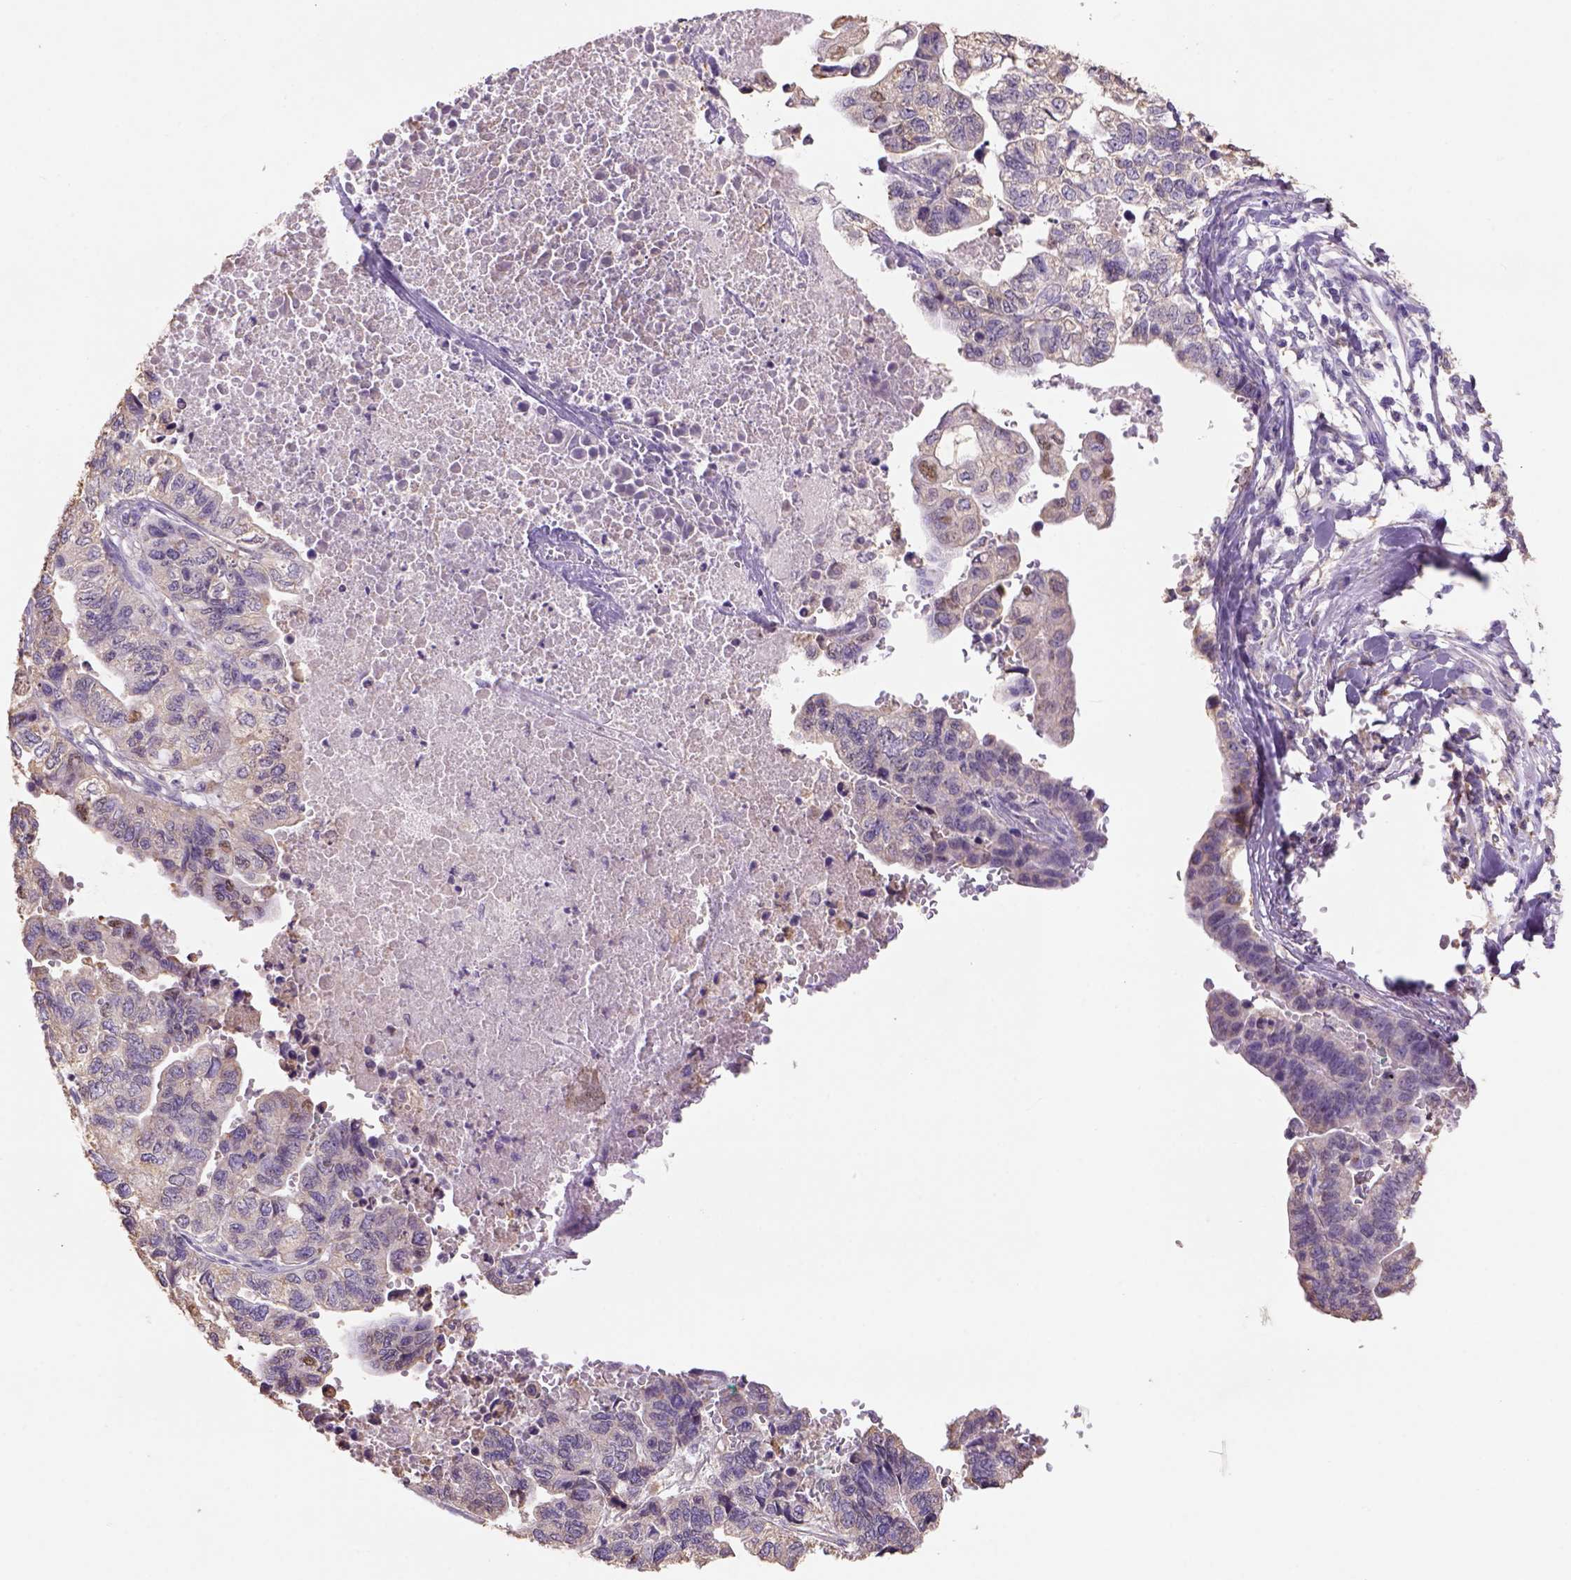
{"staining": {"intensity": "weak", "quantity": ">75%", "location": "cytoplasmic/membranous"}, "tissue": "stomach cancer", "cell_type": "Tumor cells", "image_type": "cancer", "snomed": [{"axis": "morphology", "description": "Adenocarcinoma, NOS"}, {"axis": "topography", "description": "Stomach, upper"}], "caption": "A high-resolution photomicrograph shows immunohistochemistry staining of stomach cancer, which shows weak cytoplasmic/membranous staining in about >75% of tumor cells. (Stains: DAB in brown, nuclei in blue, Microscopy: brightfield microscopy at high magnification).", "gene": "NAALAD2", "patient": {"sex": "female", "age": 67}}